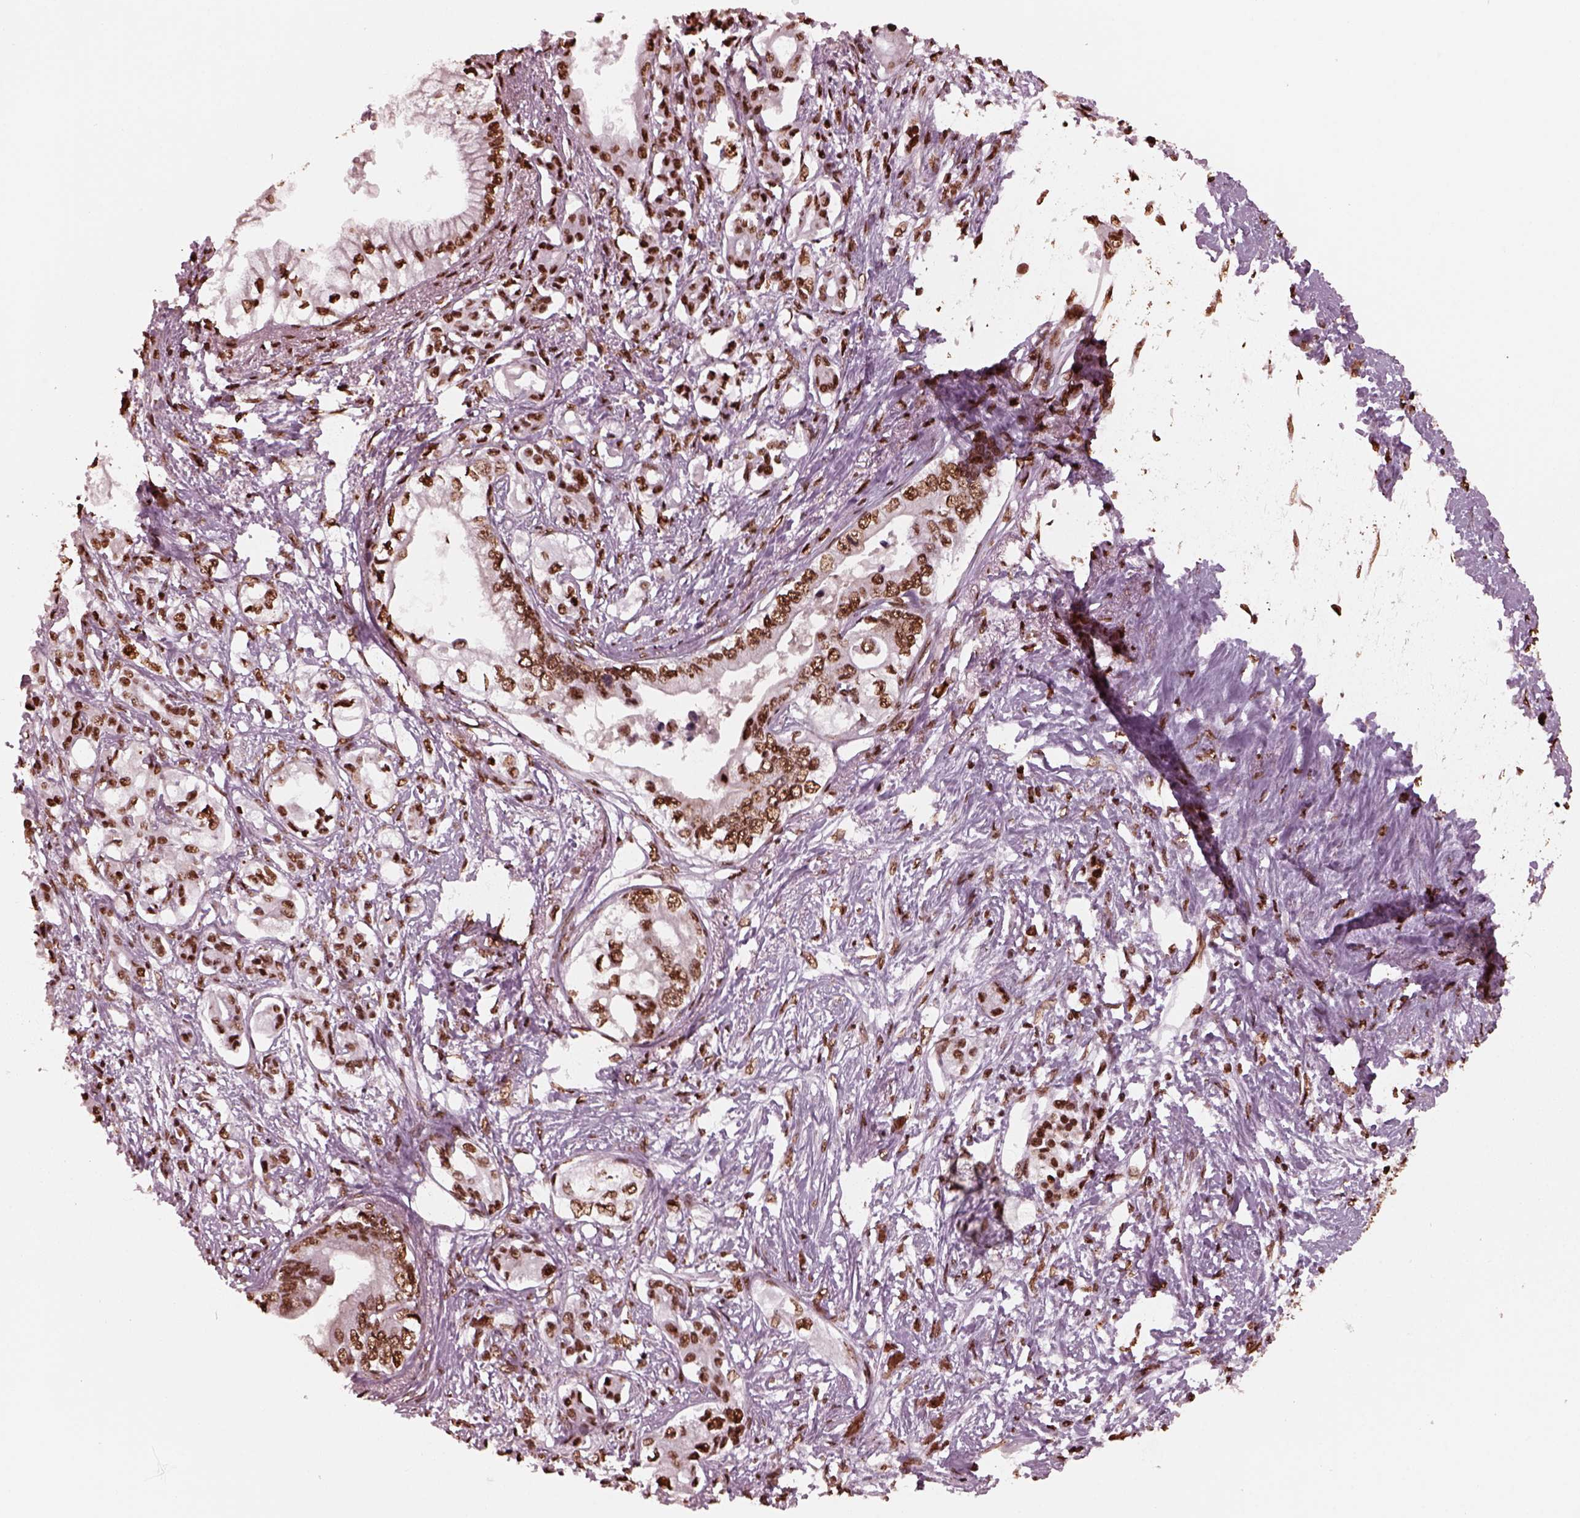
{"staining": {"intensity": "strong", "quantity": ">75%", "location": "nuclear"}, "tissue": "pancreatic cancer", "cell_type": "Tumor cells", "image_type": "cancer", "snomed": [{"axis": "morphology", "description": "Adenocarcinoma, NOS"}, {"axis": "topography", "description": "Pancreas"}], "caption": "Immunohistochemistry (DAB (3,3'-diaminobenzidine)) staining of pancreatic adenocarcinoma displays strong nuclear protein staining in about >75% of tumor cells.", "gene": "NSD1", "patient": {"sex": "female", "age": 63}}